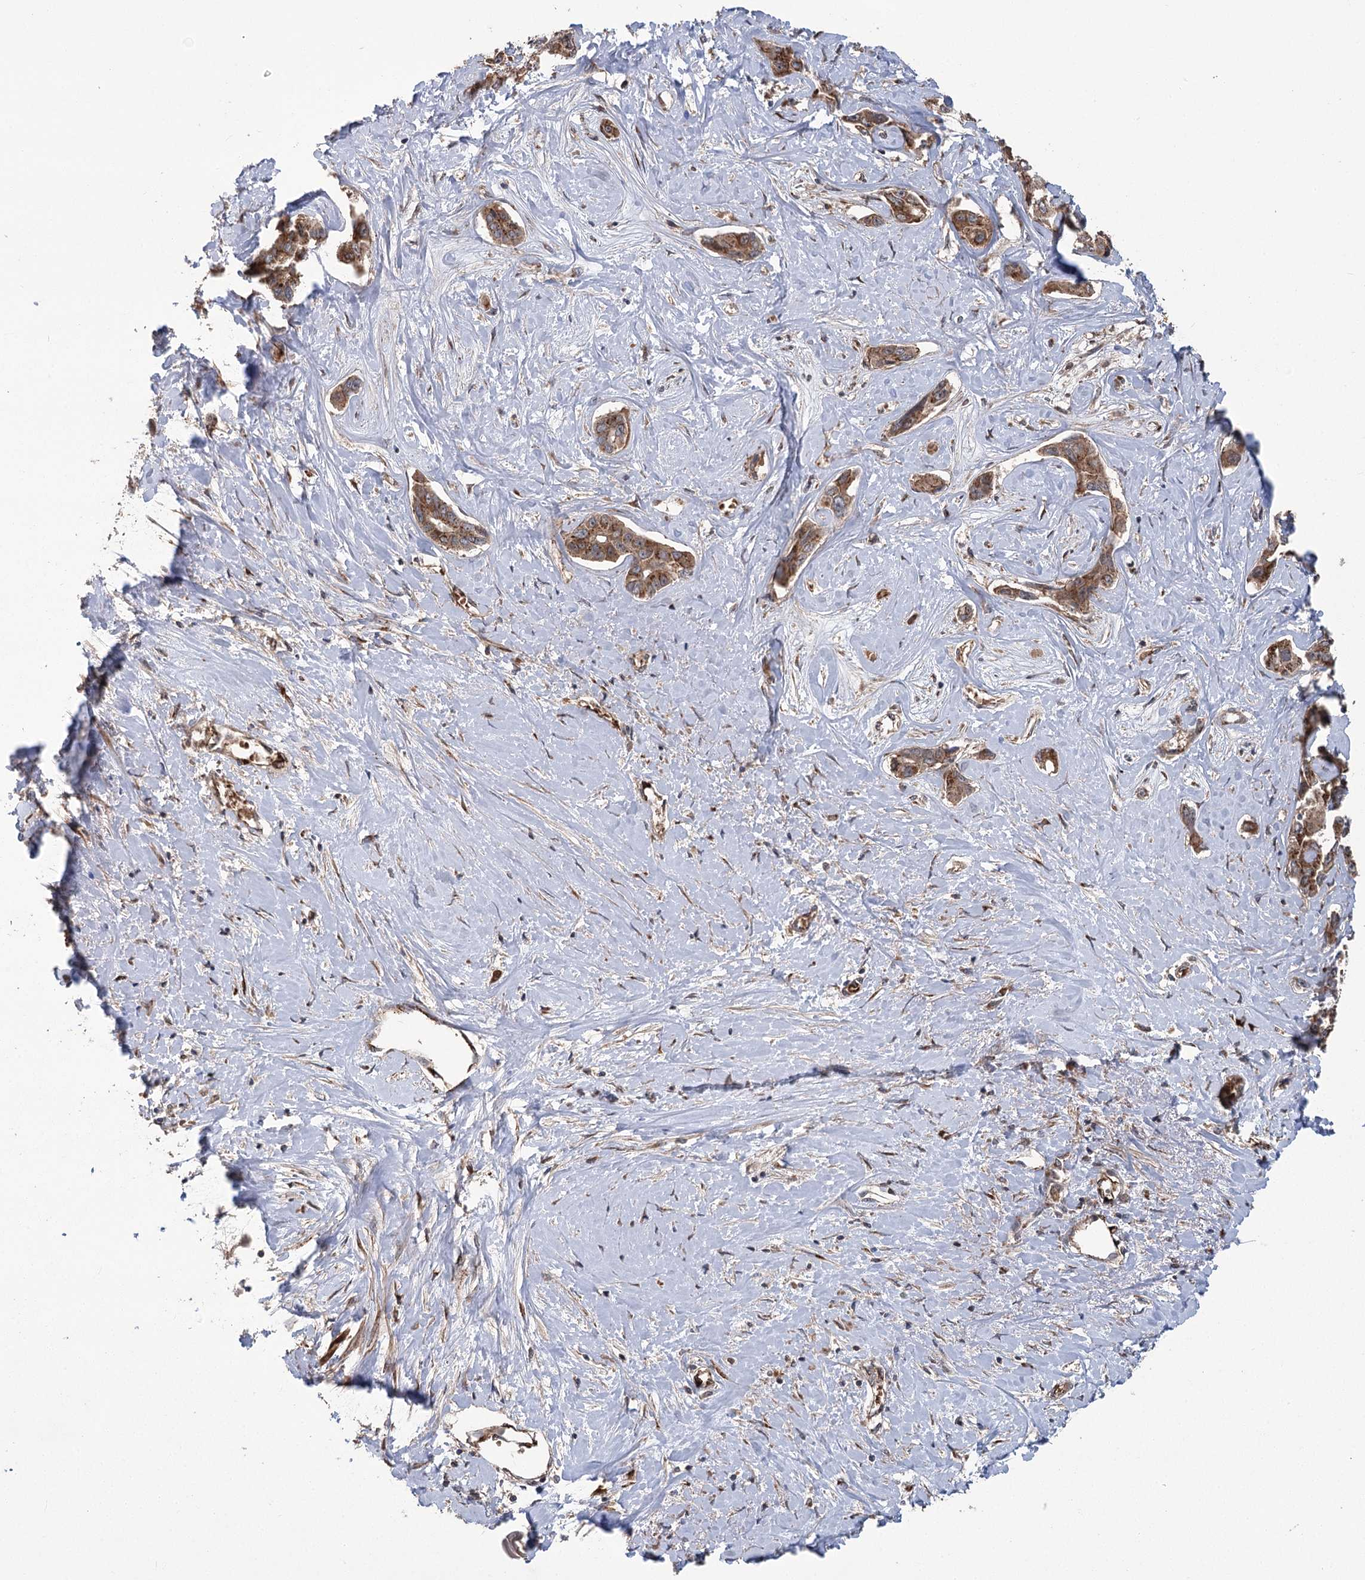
{"staining": {"intensity": "moderate", "quantity": ">75%", "location": "cytoplasmic/membranous,nuclear"}, "tissue": "liver cancer", "cell_type": "Tumor cells", "image_type": "cancer", "snomed": [{"axis": "morphology", "description": "Cholangiocarcinoma"}, {"axis": "topography", "description": "Liver"}], "caption": "This is a histology image of immunohistochemistry (IHC) staining of liver cancer, which shows moderate positivity in the cytoplasmic/membranous and nuclear of tumor cells.", "gene": "CARD19", "patient": {"sex": "male", "age": 59}}